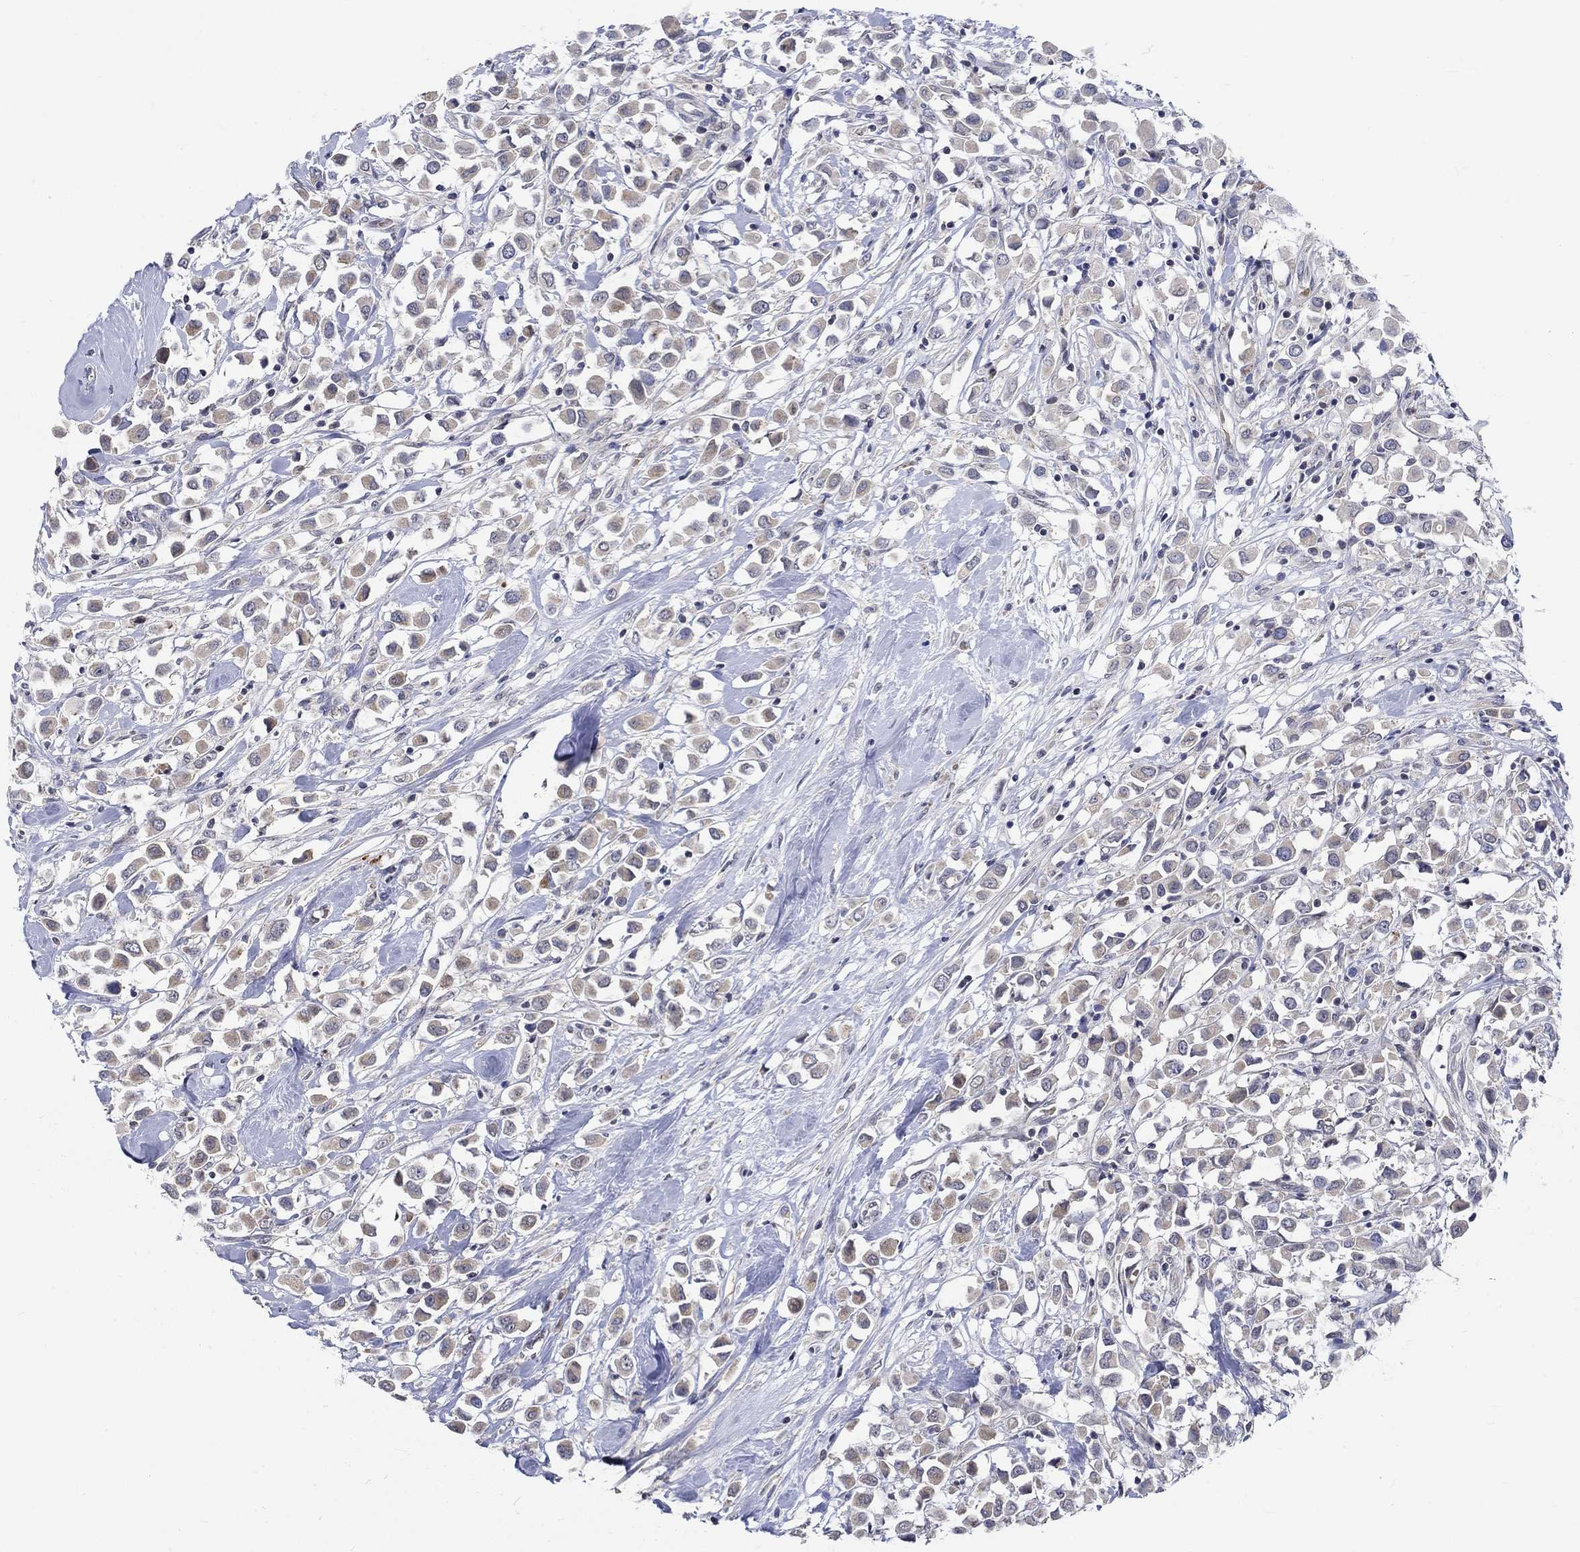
{"staining": {"intensity": "weak", "quantity": ">75%", "location": "cytoplasmic/membranous"}, "tissue": "breast cancer", "cell_type": "Tumor cells", "image_type": "cancer", "snomed": [{"axis": "morphology", "description": "Duct carcinoma"}, {"axis": "topography", "description": "Breast"}], "caption": "Weak cytoplasmic/membranous positivity is present in about >75% of tumor cells in breast cancer (infiltrating ductal carcinoma). The staining is performed using DAB (3,3'-diaminobenzidine) brown chromogen to label protein expression. The nuclei are counter-stained blue using hematoxylin.", "gene": "WASF1", "patient": {"sex": "female", "age": 61}}